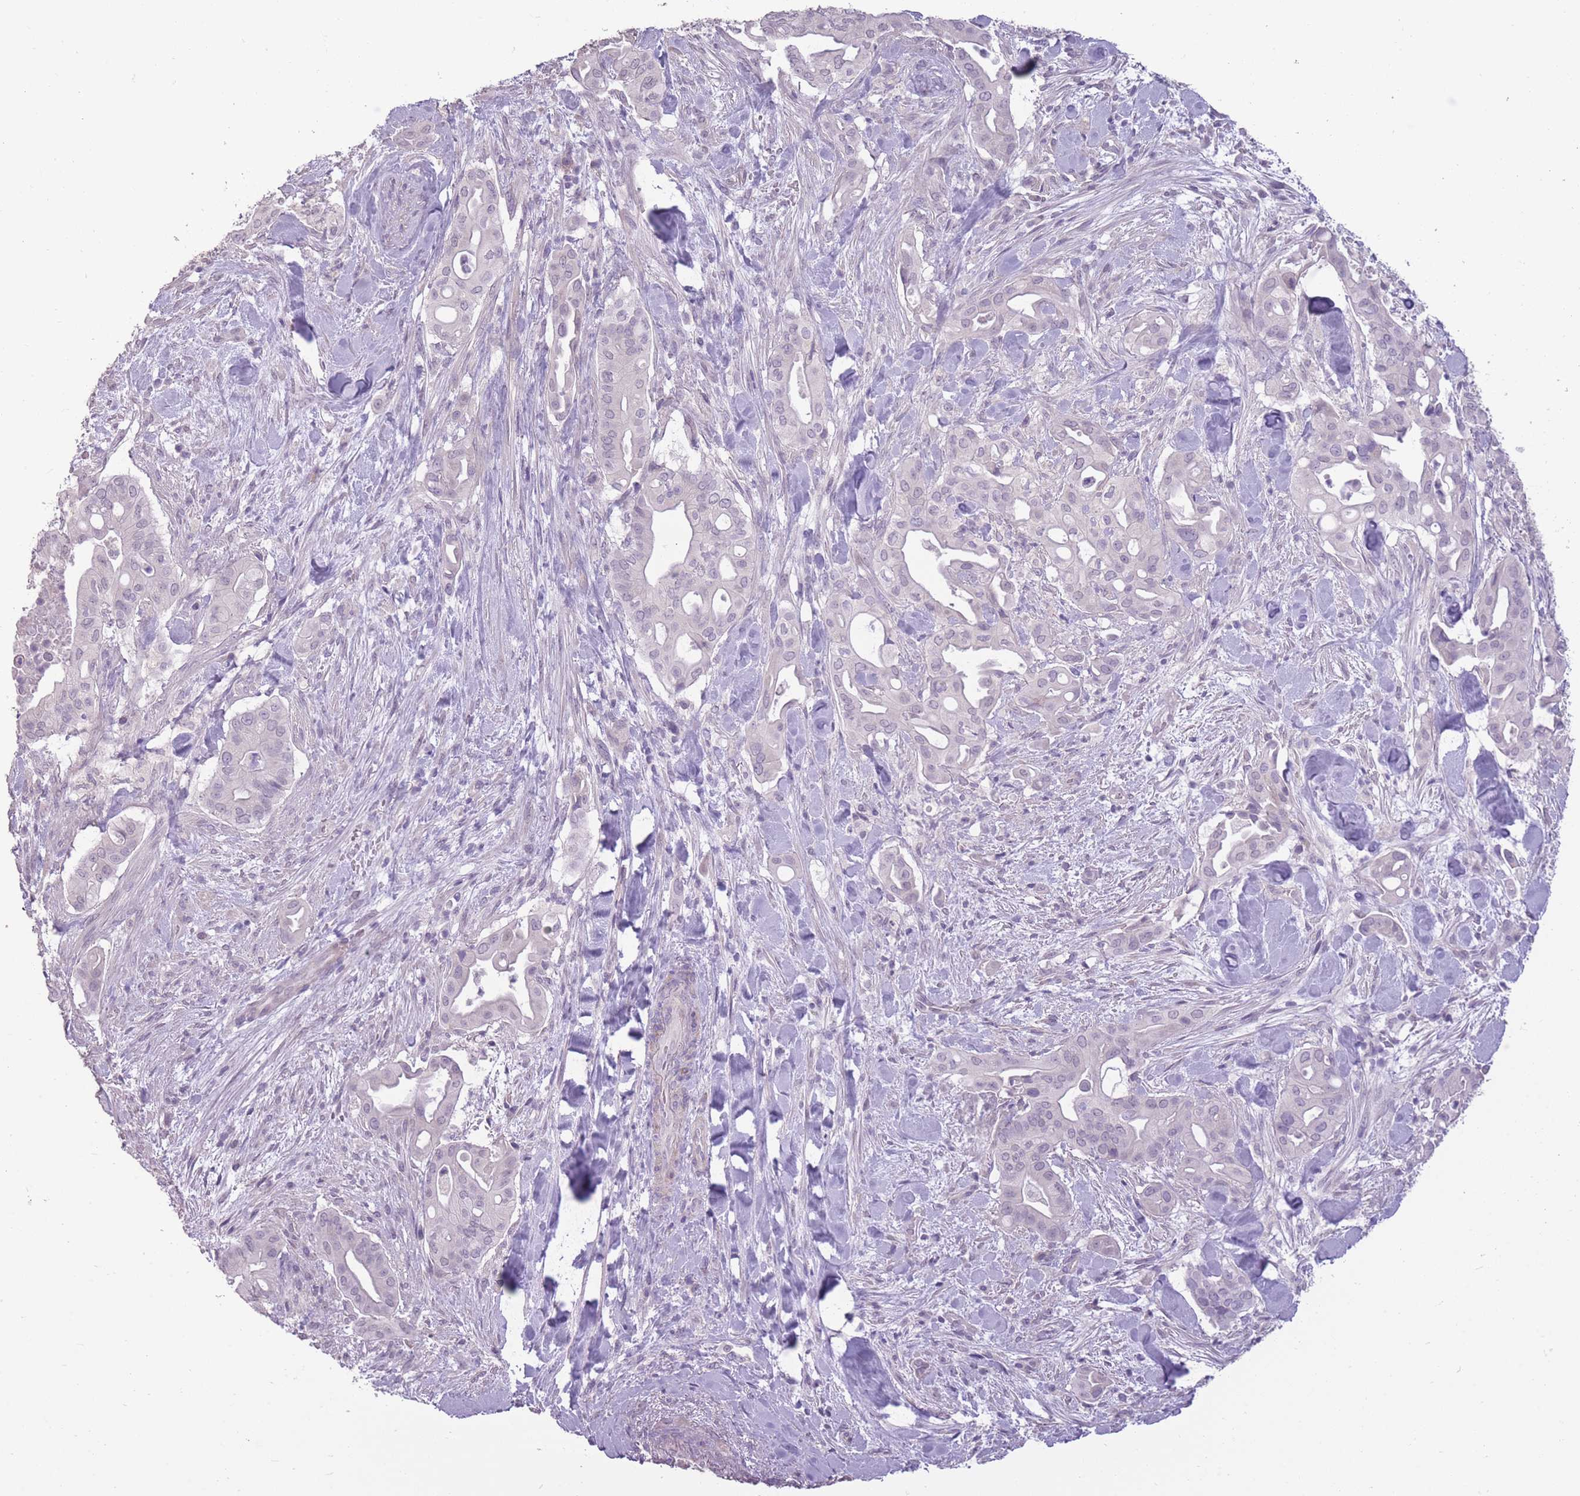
{"staining": {"intensity": "negative", "quantity": "none", "location": "none"}, "tissue": "liver cancer", "cell_type": "Tumor cells", "image_type": "cancer", "snomed": [{"axis": "morphology", "description": "Cholangiocarcinoma"}, {"axis": "topography", "description": "Liver"}], "caption": "A high-resolution photomicrograph shows IHC staining of liver cancer, which reveals no significant staining in tumor cells.", "gene": "ZBTB24", "patient": {"sex": "female", "age": 68}}